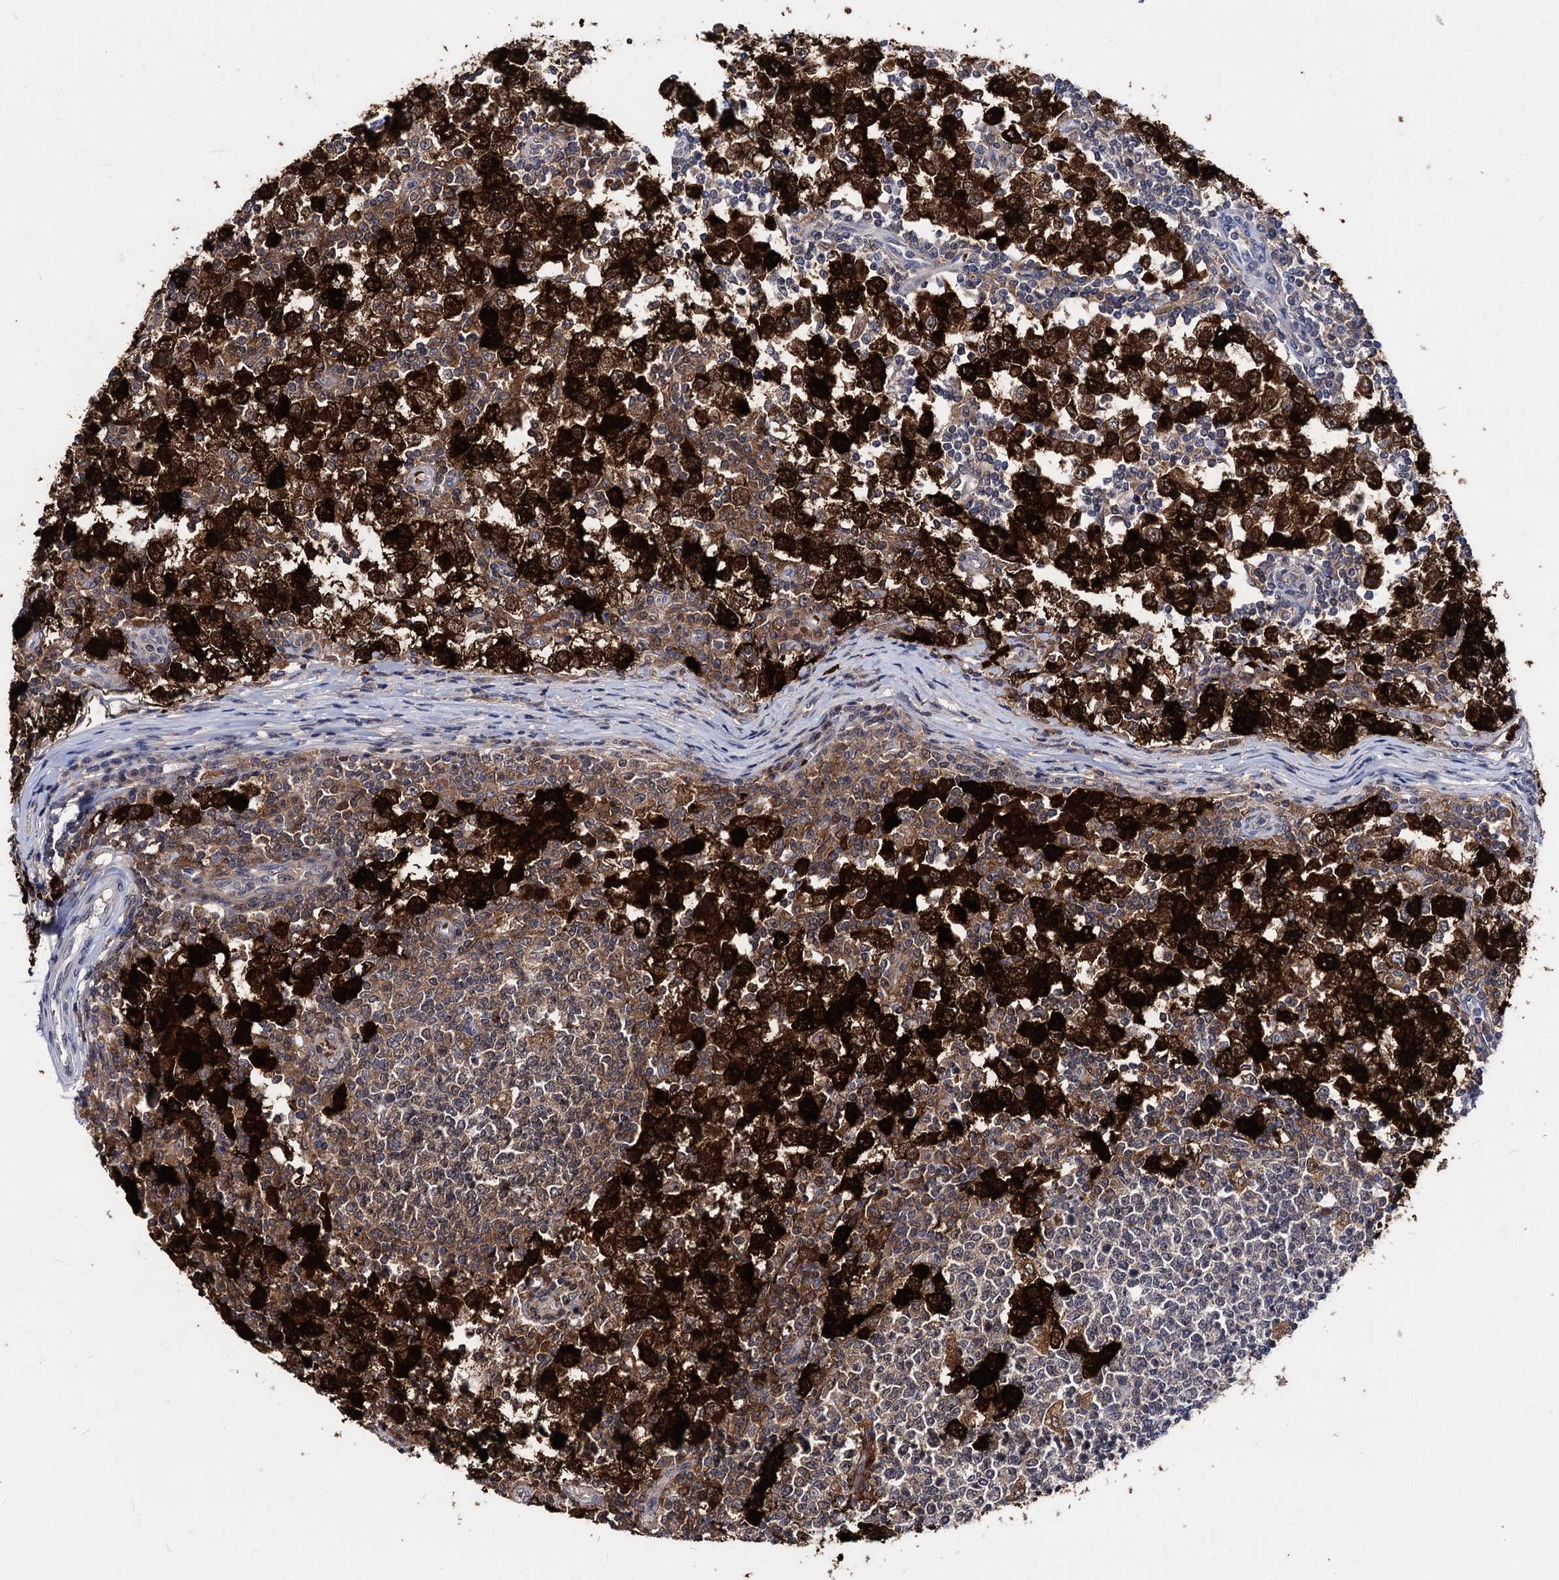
{"staining": {"intensity": "strong", "quantity": ">75%", "location": "cytoplasmic/membranous,nuclear"}, "tissue": "testis cancer", "cell_type": "Tumor cells", "image_type": "cancer", "snomed": [{"axis": "morphology", "description": "Seminoma, NOS"}, {"axis": "topography", "description": "Testis"}], "caption": "Immunohistochemical staining of testis cancer exhibits strong cytoplasmic/membranous and nuclear protein staining in about >75% of tumor cells.", "gene": "MAGEA4", "patient": {"sex": "male", "age": 65}}